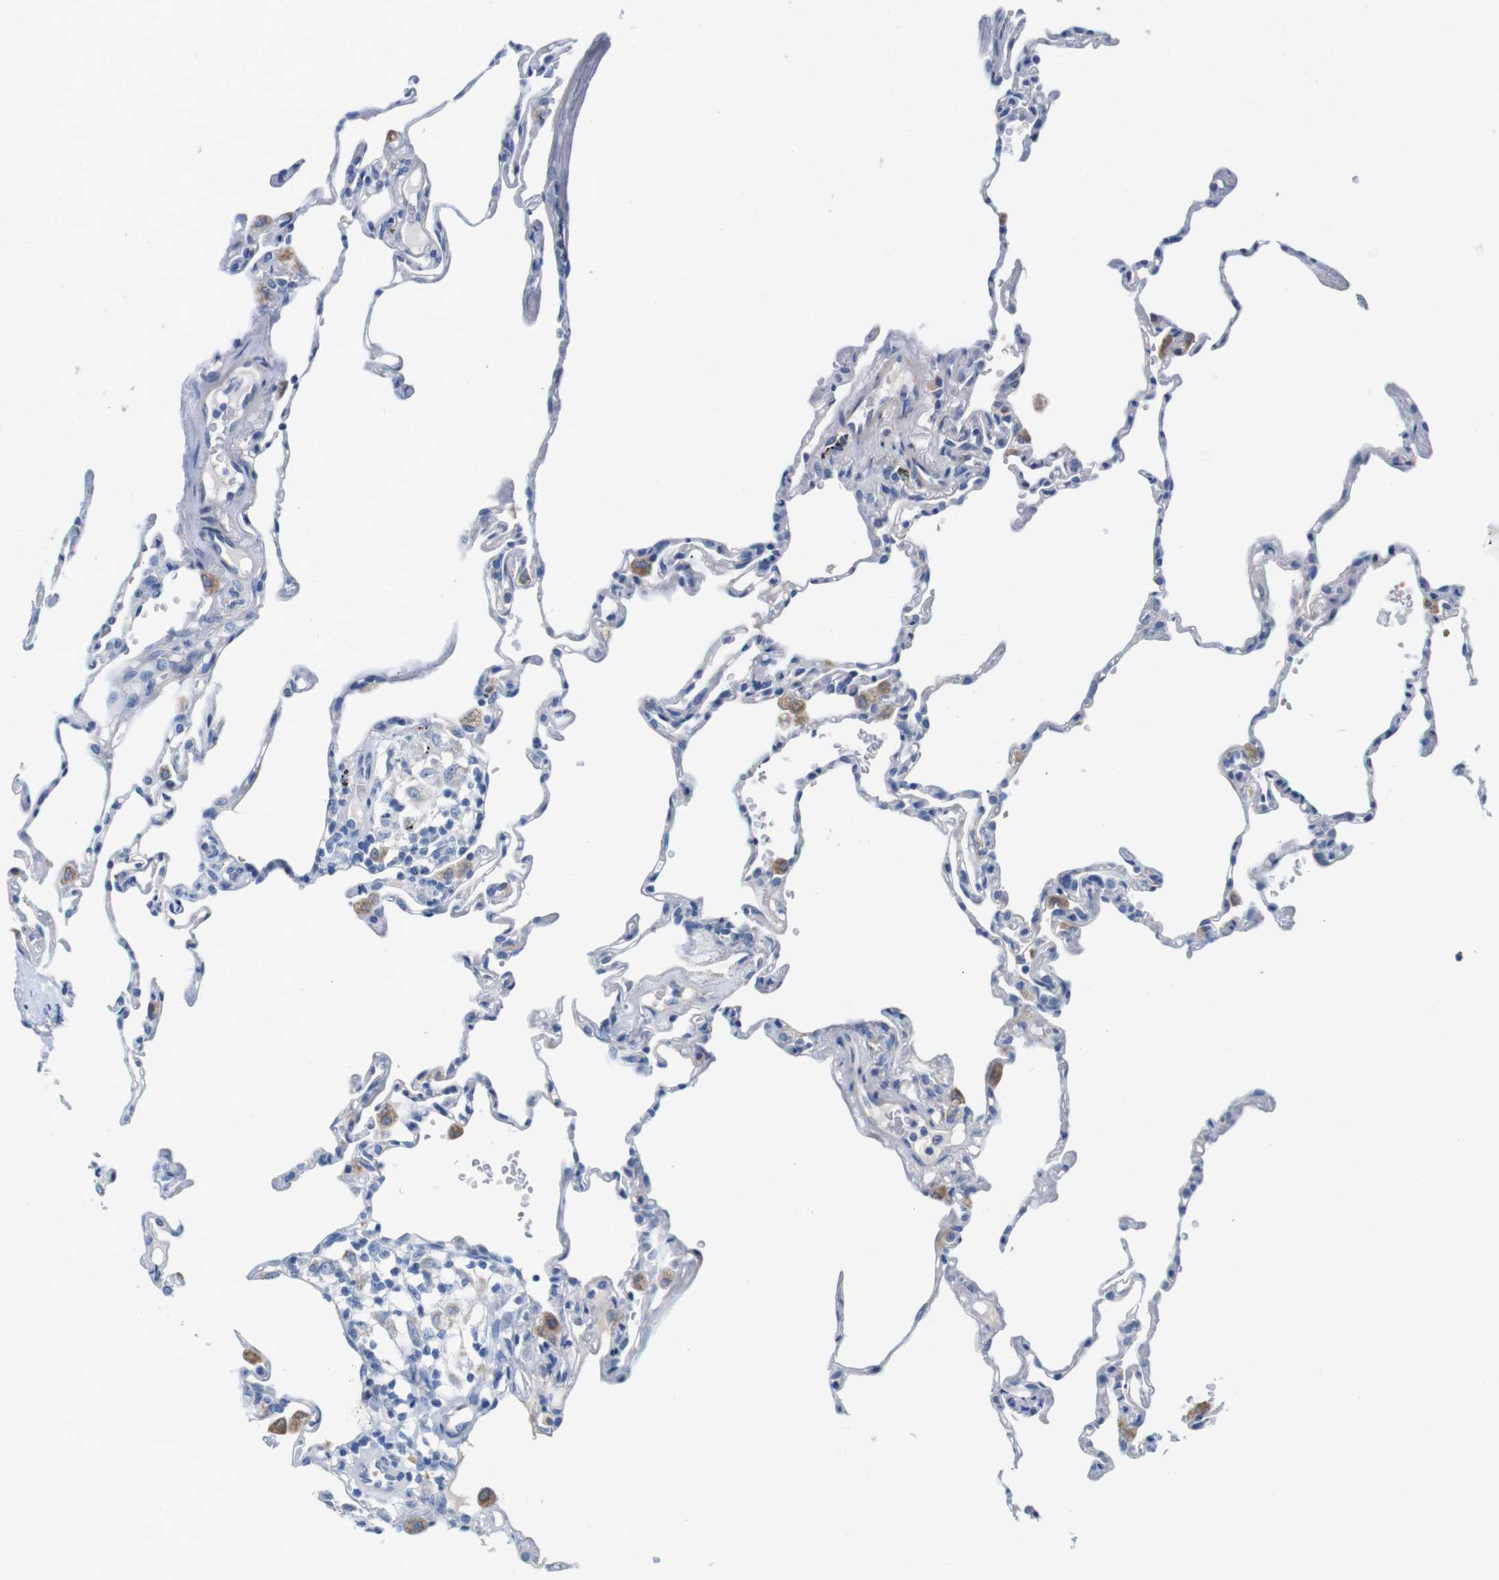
{"staining": {"intensity": "negative", "quantity": "none", "location": "none"}, "tissue": "lung", "cell_type": "Alveolar cells", "image_type": "normal", "snomed": [{"axis": "morphology", "description": "Normal tissue, NOS"}, {"axis": "topography", "description": "Lung"}], "caption": "An immunohistochemistry image of benign lung is shown. There is no staining in alveolar cells of lung.", "gene": "IGSF8", "patient": {"sex": "male", "age": 59}}